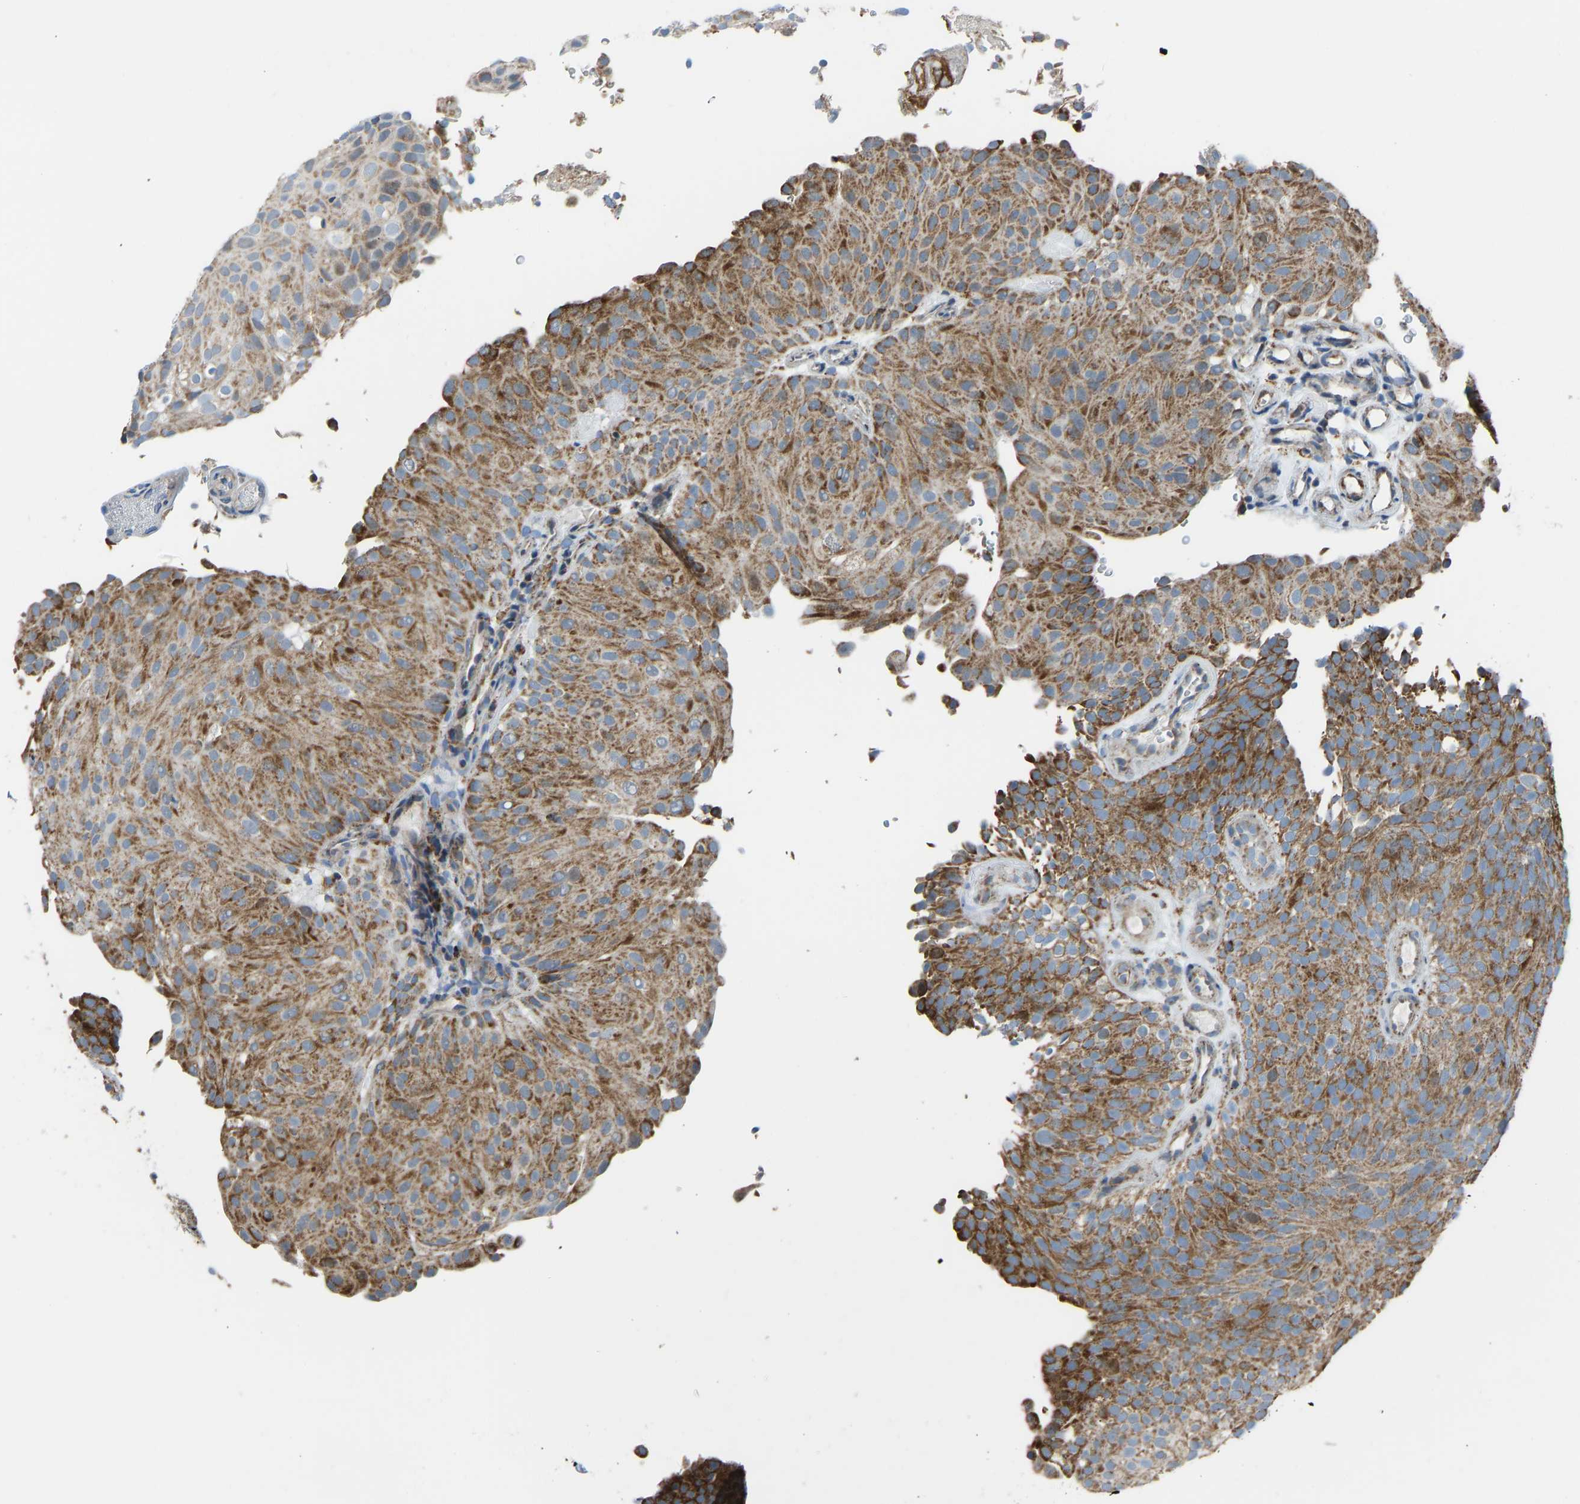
{"staining": {"intensity": "moderate", "quantity": ">75%", "location": "cytoplasmic/membranous"}, "tissue": "urothelial cancer", "cell_type": "Tumor cells", "image_type": "cancer", "snomed": [{"axis": "morphology", "description": "Urothelial carcinoma, Low grade"}, {"axis": "topography", "description": "Urinary bladder"}], "caption": "This is an image of immunohistochemistry (IHC) staining of urothelial carcinoma (low-grade), which shows moderate expression in the cytoplasmic/membranous of tumor cells.", "gene": "SMIM20", "patient": {"sex": "male", "age": 78}}